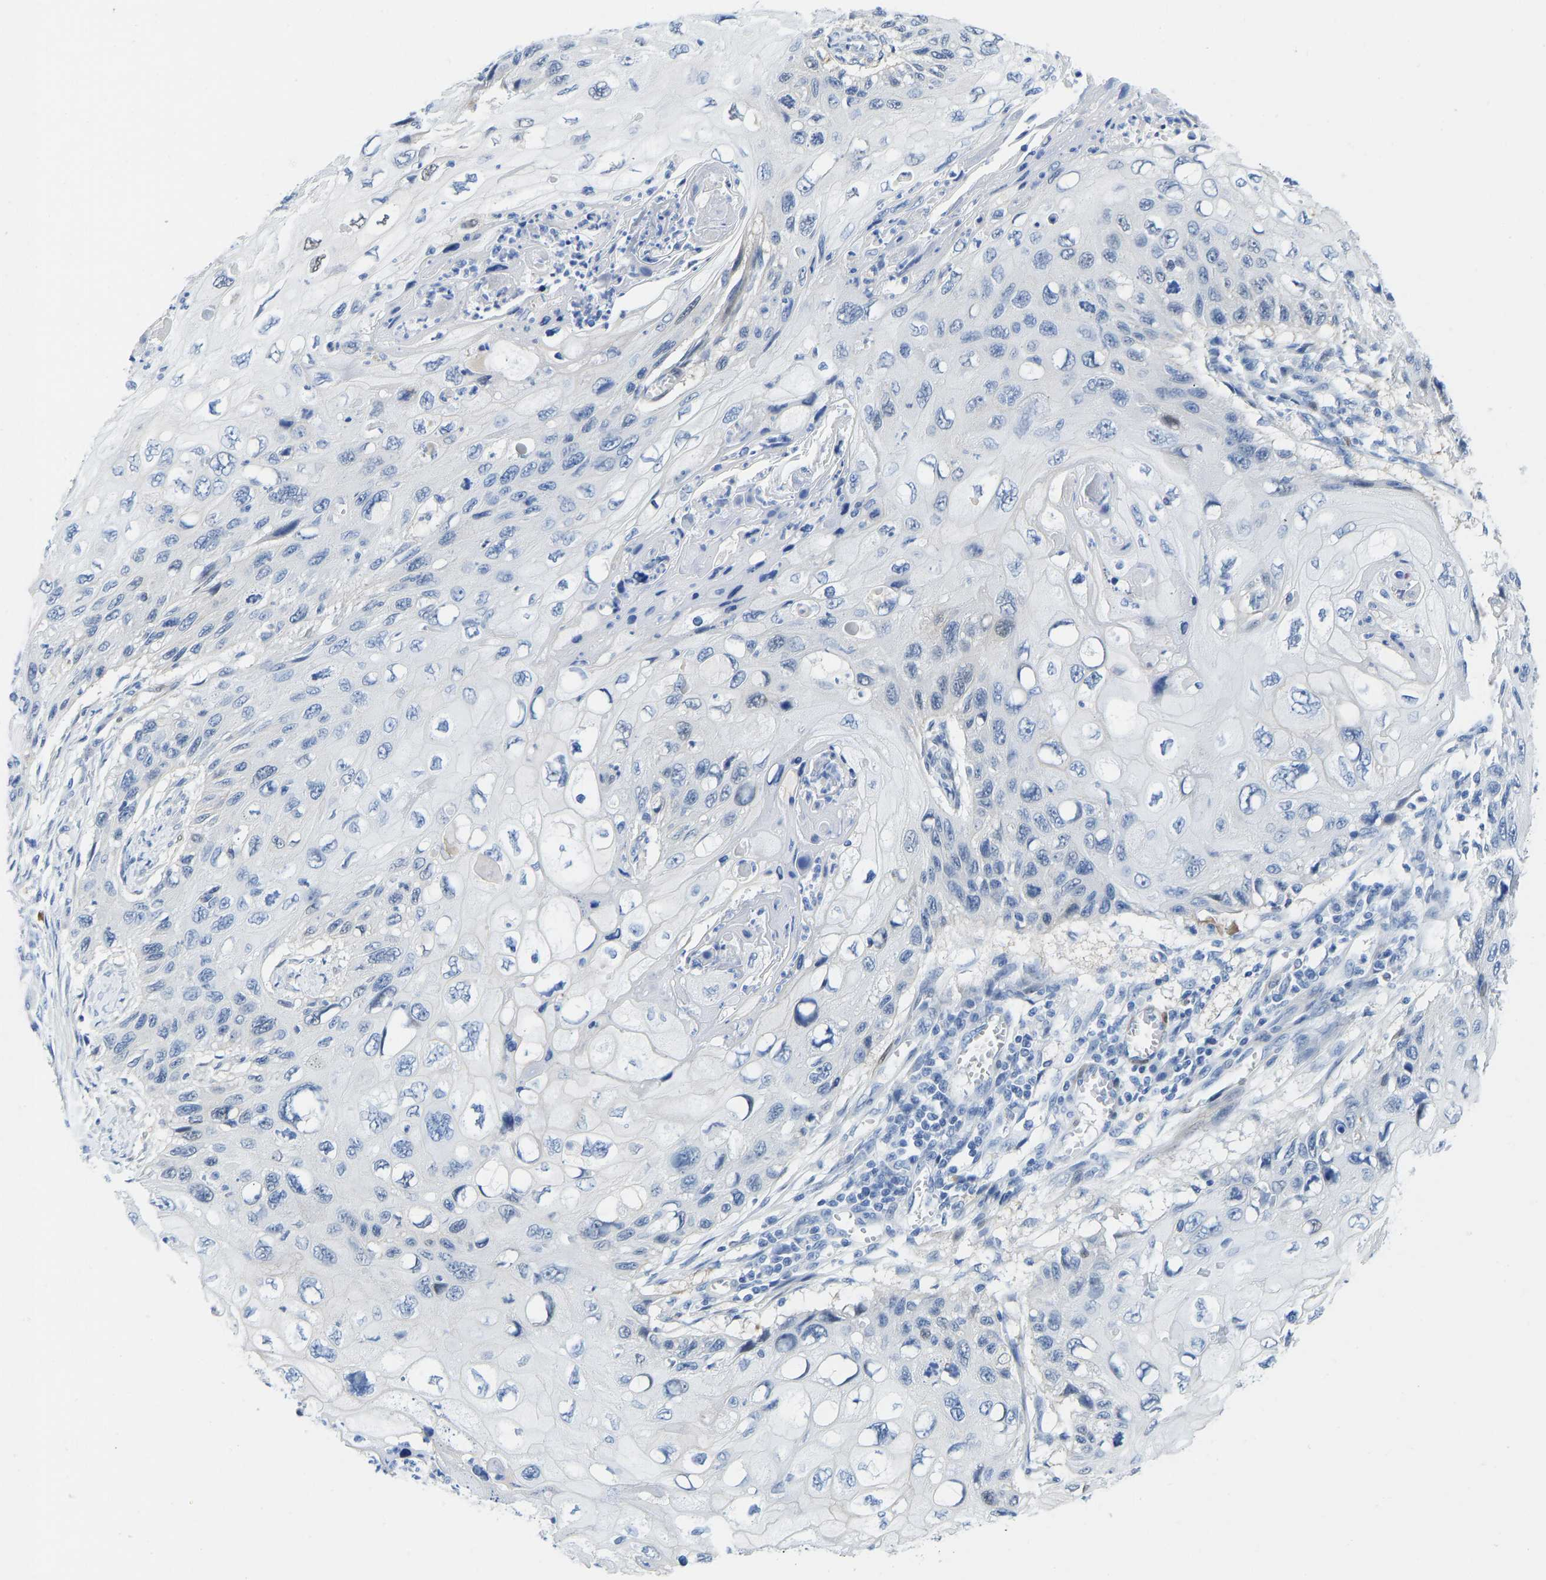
{"staining": {"intensity": "negative", "quantity": "none", "location": "none"}, "tissue": "cervical cancer", "cell_type": "Tumor cells", "image_type": "cancer", "snomed": [{"axis": "morphology", "description": "Squamous cell carcinoma, NOS"}, {"axis": "topography", "description": "Cervix"}], "caption": "Tumor cells are negative for protein expression in human cervical cancer.", "gene": "NKAIN3", "patient": {"sex": "female", "age": 70}}